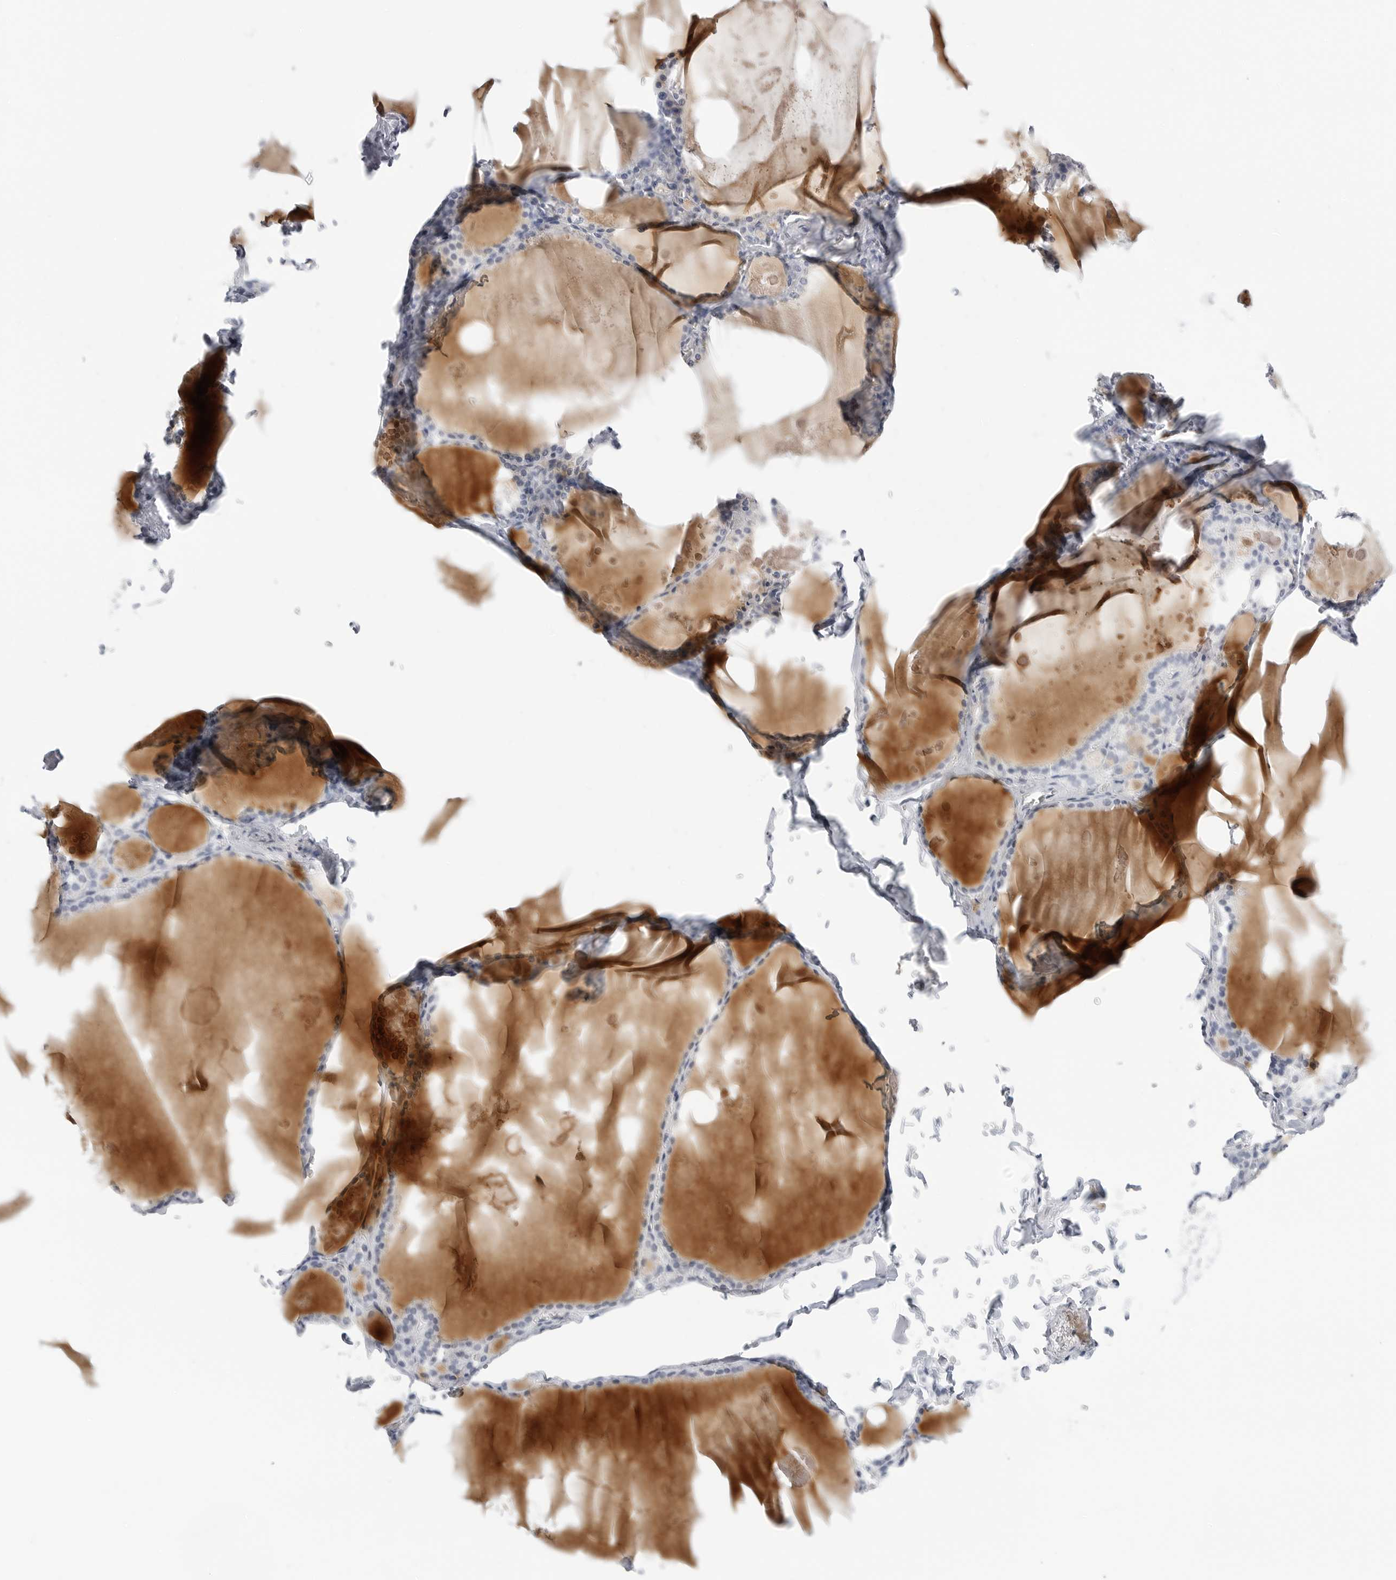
{"staining": {"intensity": "negative", "quantity": "none", "location": "none"}, "tissue": "thyroid gland", "cell_type": "Glandular cells", "image_type": "normal", "snomed": [{"axis": "morphology", "description": "Normal tissue, NOS"}, {"axis": "topography", "description": "Thyroid gland"}], "caption": "Immunohistochemistry (IHC) micrograph of normal thyroid gland stained for a protein (brown), which shows no expression in glandular cells.", "gene": "SLC19A1", "patient": {"sex": "male", "age": 56}}